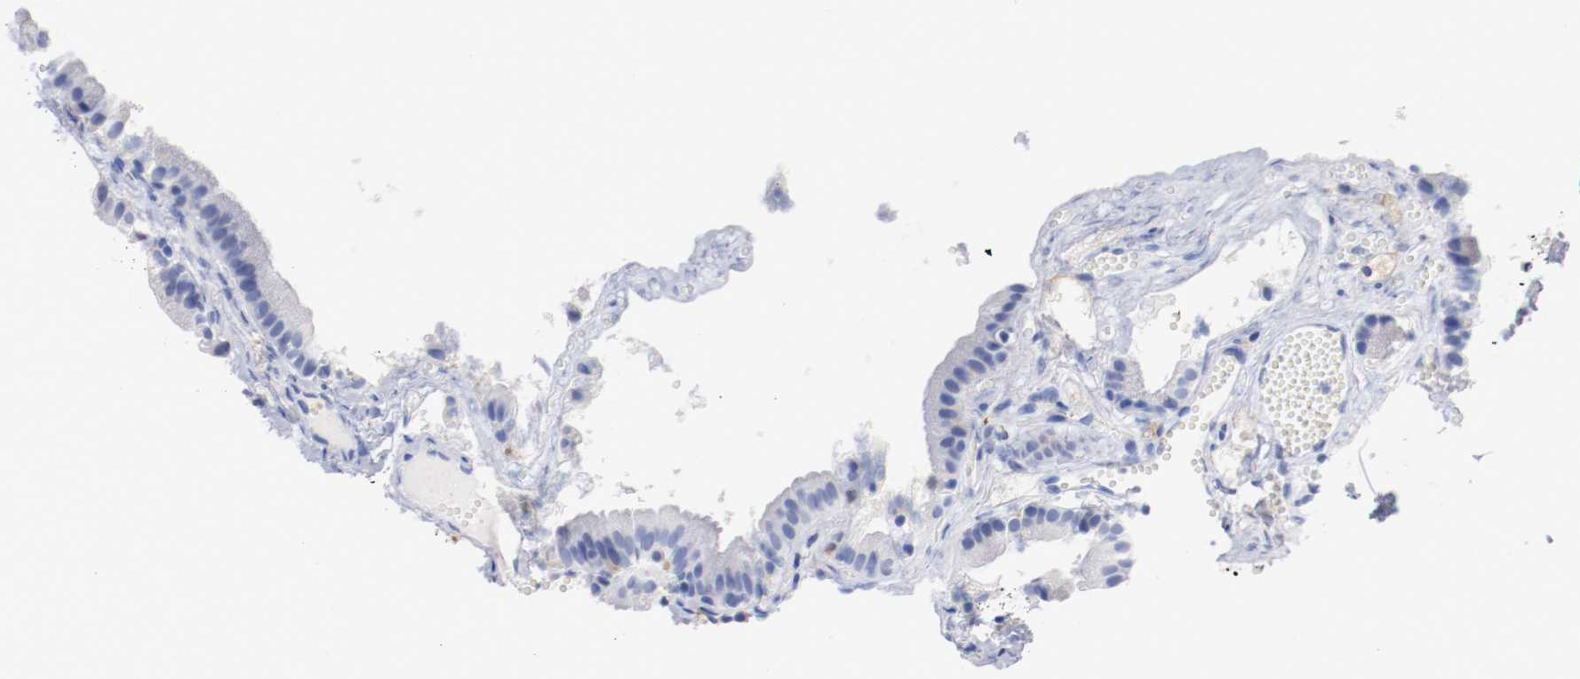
{"staining": {"intensity": "negative", "quantity": "none", "location": "none"}, "tissue": "gallbladder", "cell_type": "Glandular cells", "image_type": "normal", "snomed": [{"axis": "morphology", "description": "Normal tissue, NOS"}, {"axis": "topography", "description": "Gallbladder"}], "caption": "DAB (3,3'-diaminobenzidine) immunohistochemical staining of benign gallbladder displays no significant expression in glandular cells.", "gene": "FGFBP1", "patient": {"sex": "female", "age": 24}}